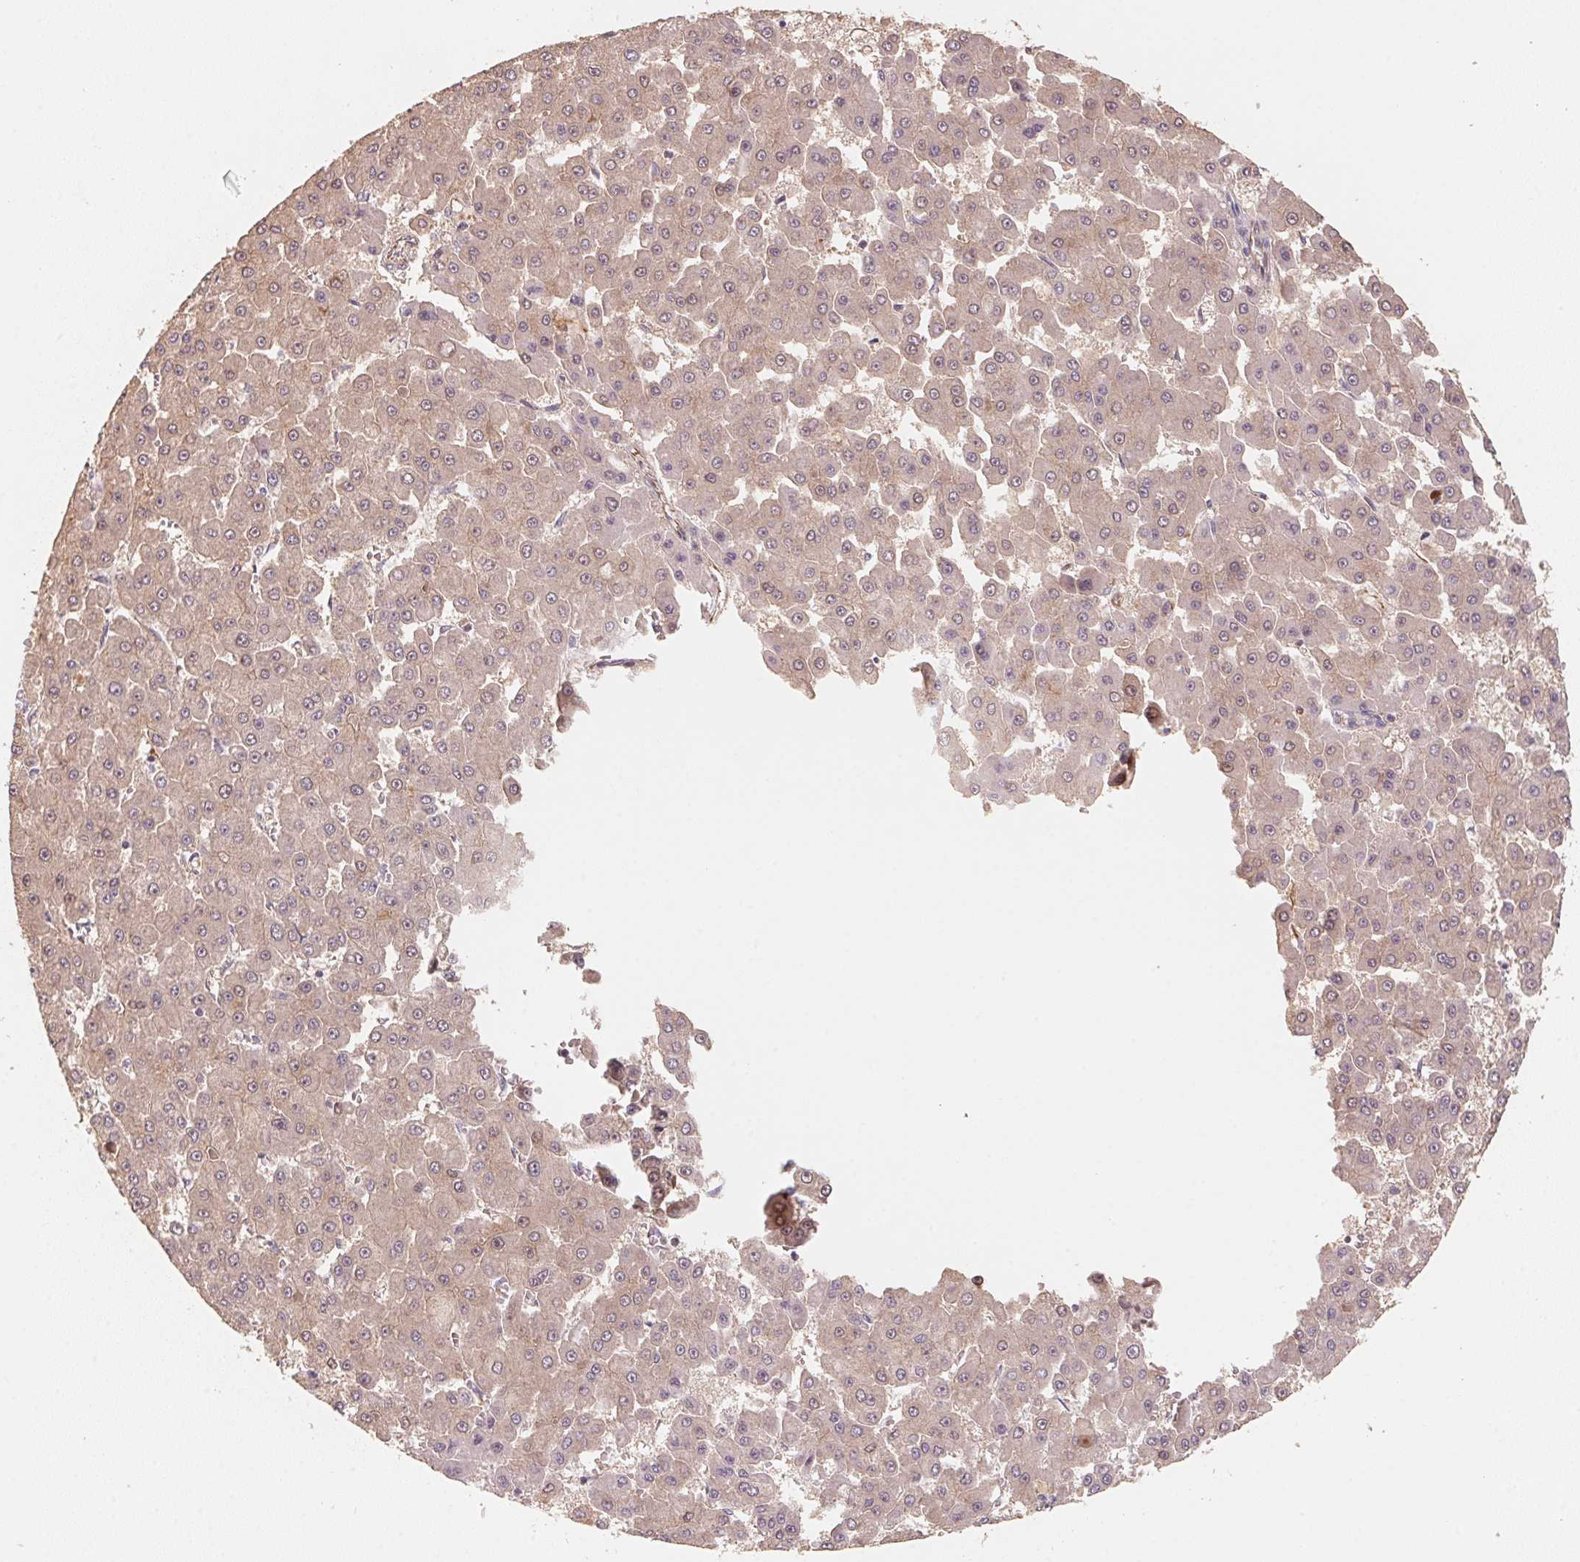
{"staining": {"intensity": "weak", "quantity": ">75%", "location": "cytoplasmic/membranous"}, "tissue": "liver cancer", "cell_type": "Tumor cells", "image_type": "cancer", "snomed": [{"axis": "morphology", "description": "Carcinoma, Hepatocellular, NOS"}, {"axis": "topography", "description": "Liver"}], "caption": "A brown stain labels weak cytoplasmic/membranous expression of a protein in hepatocellular carcinoma (liver) tumor cells.", "gene": "TSPAN12", "patient": {"sex": "male", "age": 78}}